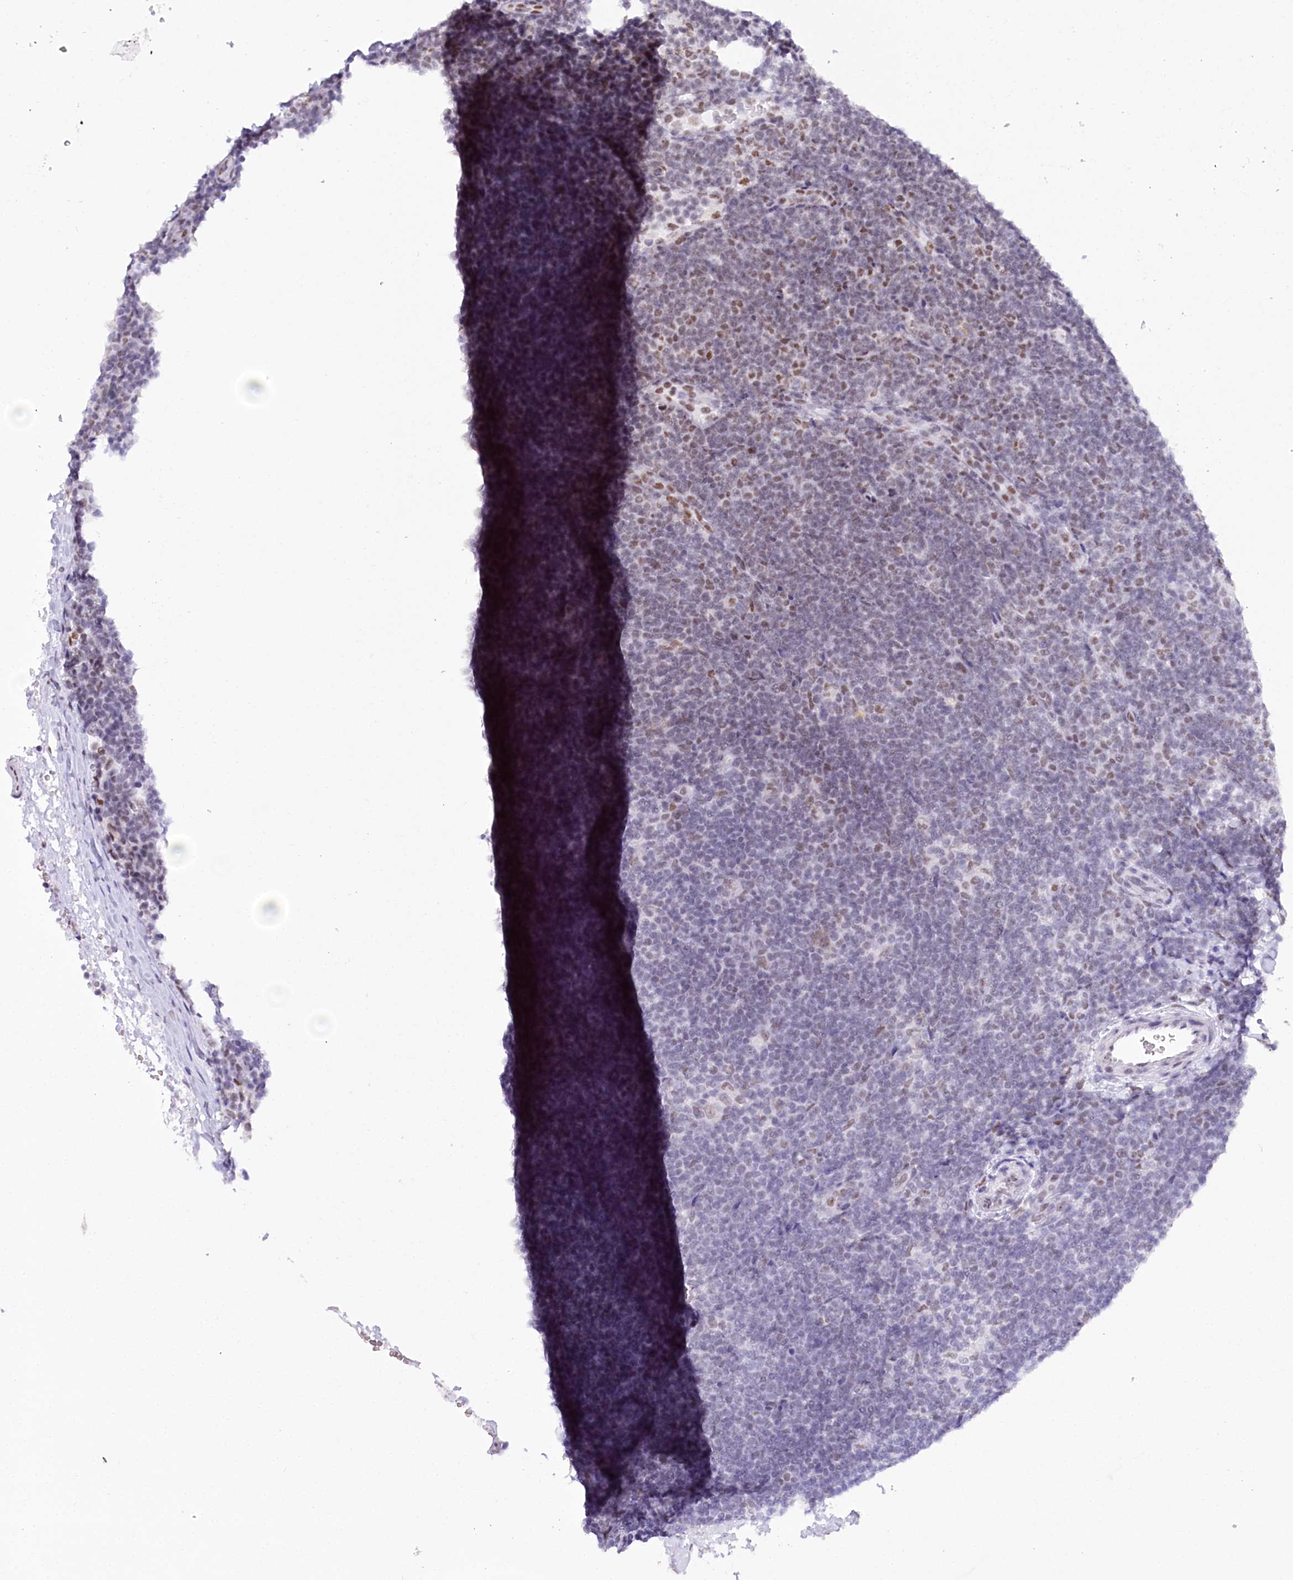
{"staining": {"intensity": "negative", "quantity": "none", "location": "none"}, "tissue": "lymphoma", "cell_type": "Tumor cells", "image_type": "cancer", "snomed": [{"axis": "morphology", "description": "Hodgkin's disease, NOS"}, {"axis": "topography", "description": "Lymph node"}], "caption": "Lymphoma was stained to show a protein in brown. There is no significant expression in tumor cells.", "gene": "HNRNPA0", "patient": {"sex": "female", "age": 57}}